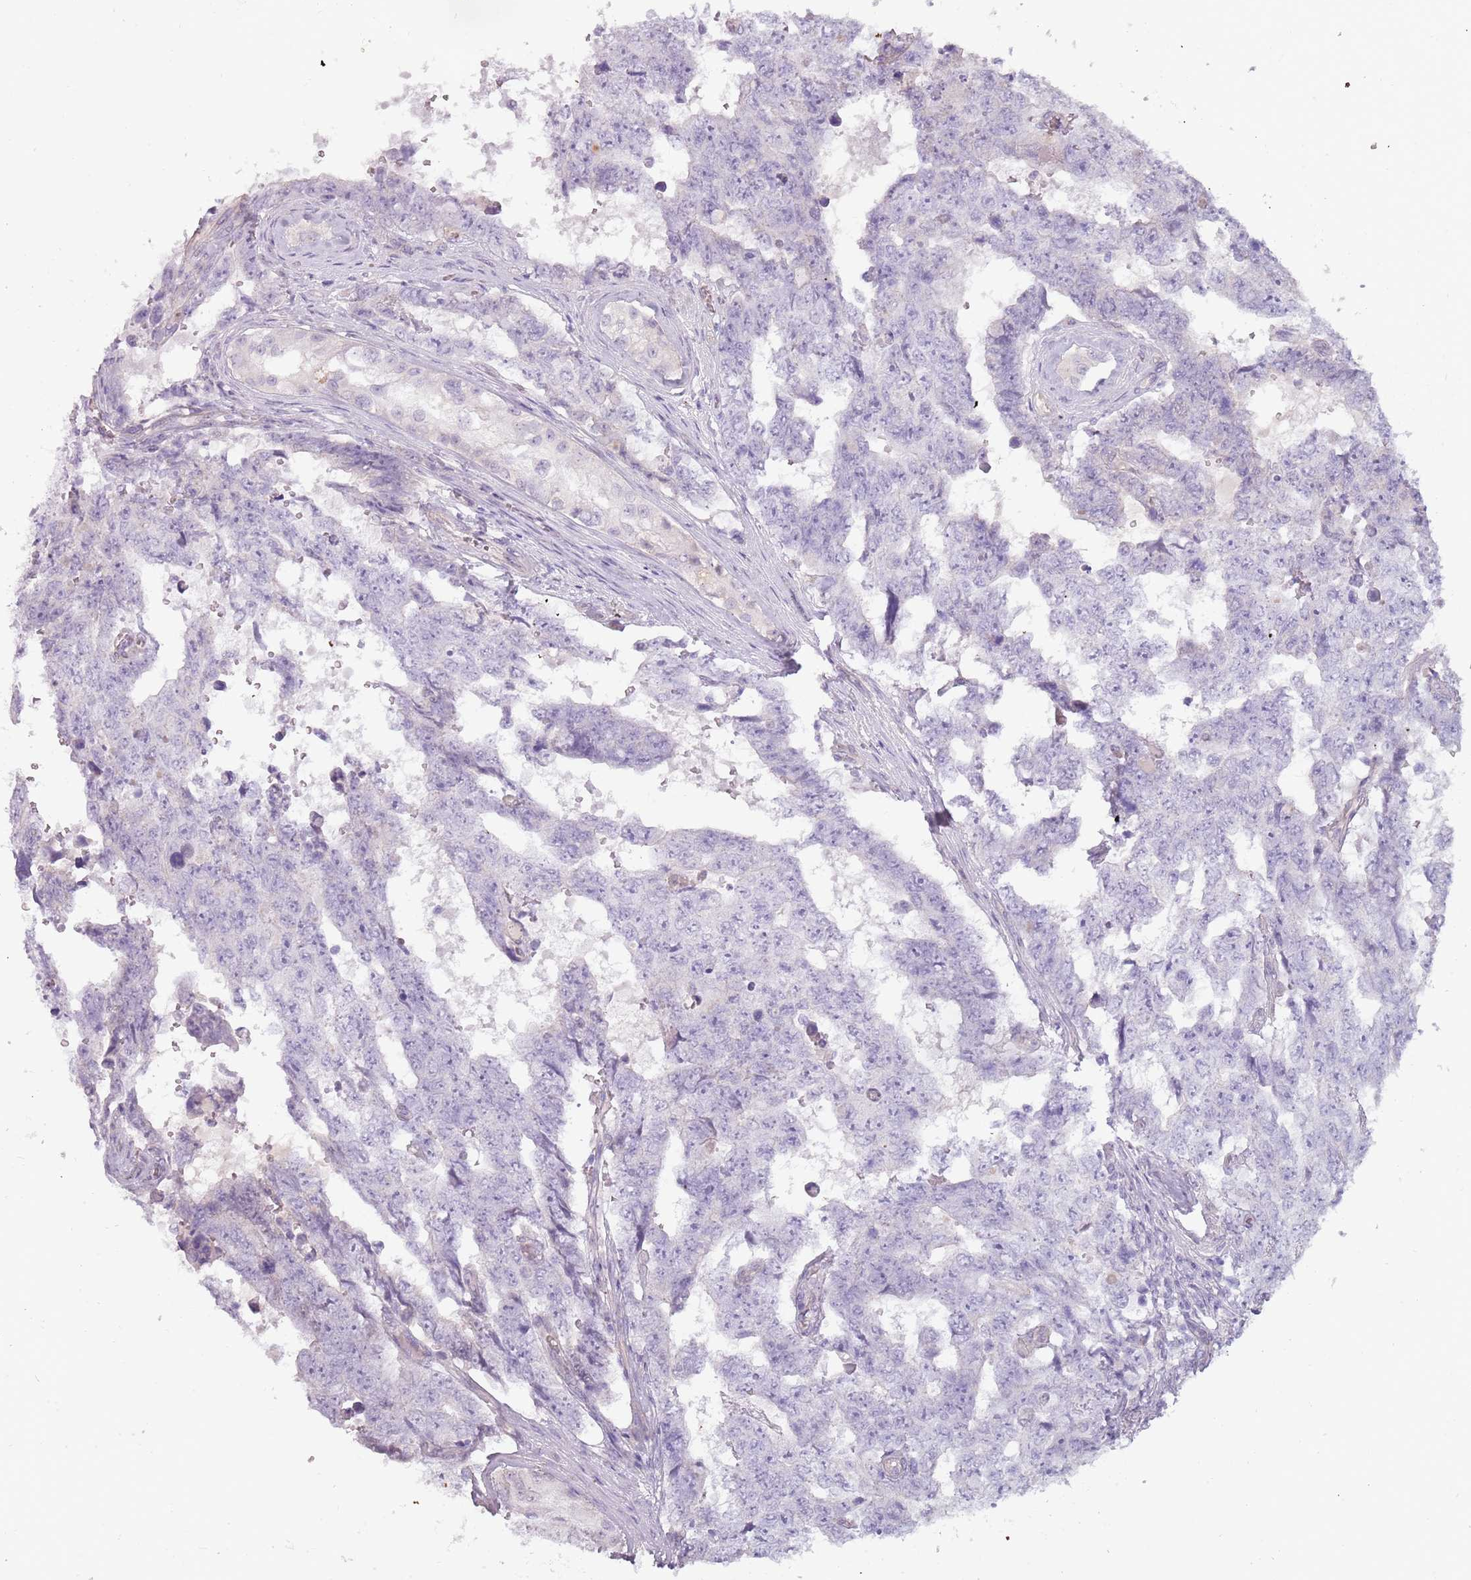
{"staining": {"intensity": "negative", "quantity": "none", "location": "none"}, "tissue": "testis cancer", "cell_type": "Tumor cells", "image_type": "cancer", "snomed": [{"axis": "morphology", "description": "Normal tissue, NOS"}, {"axis": "morphology", "description": "Carcinoma, Embryonal, NOS"}, {"axis": "topography", "description": "Testis"}, {"axis": "topography", "description": "Epididymis"}], "caption": "Image shows no protein positivity in tumor cells of testis cancer (embryonal carcinoma) tissue.", "gene": "RFX2", "patient": {"sex": "male", "age": 25}}